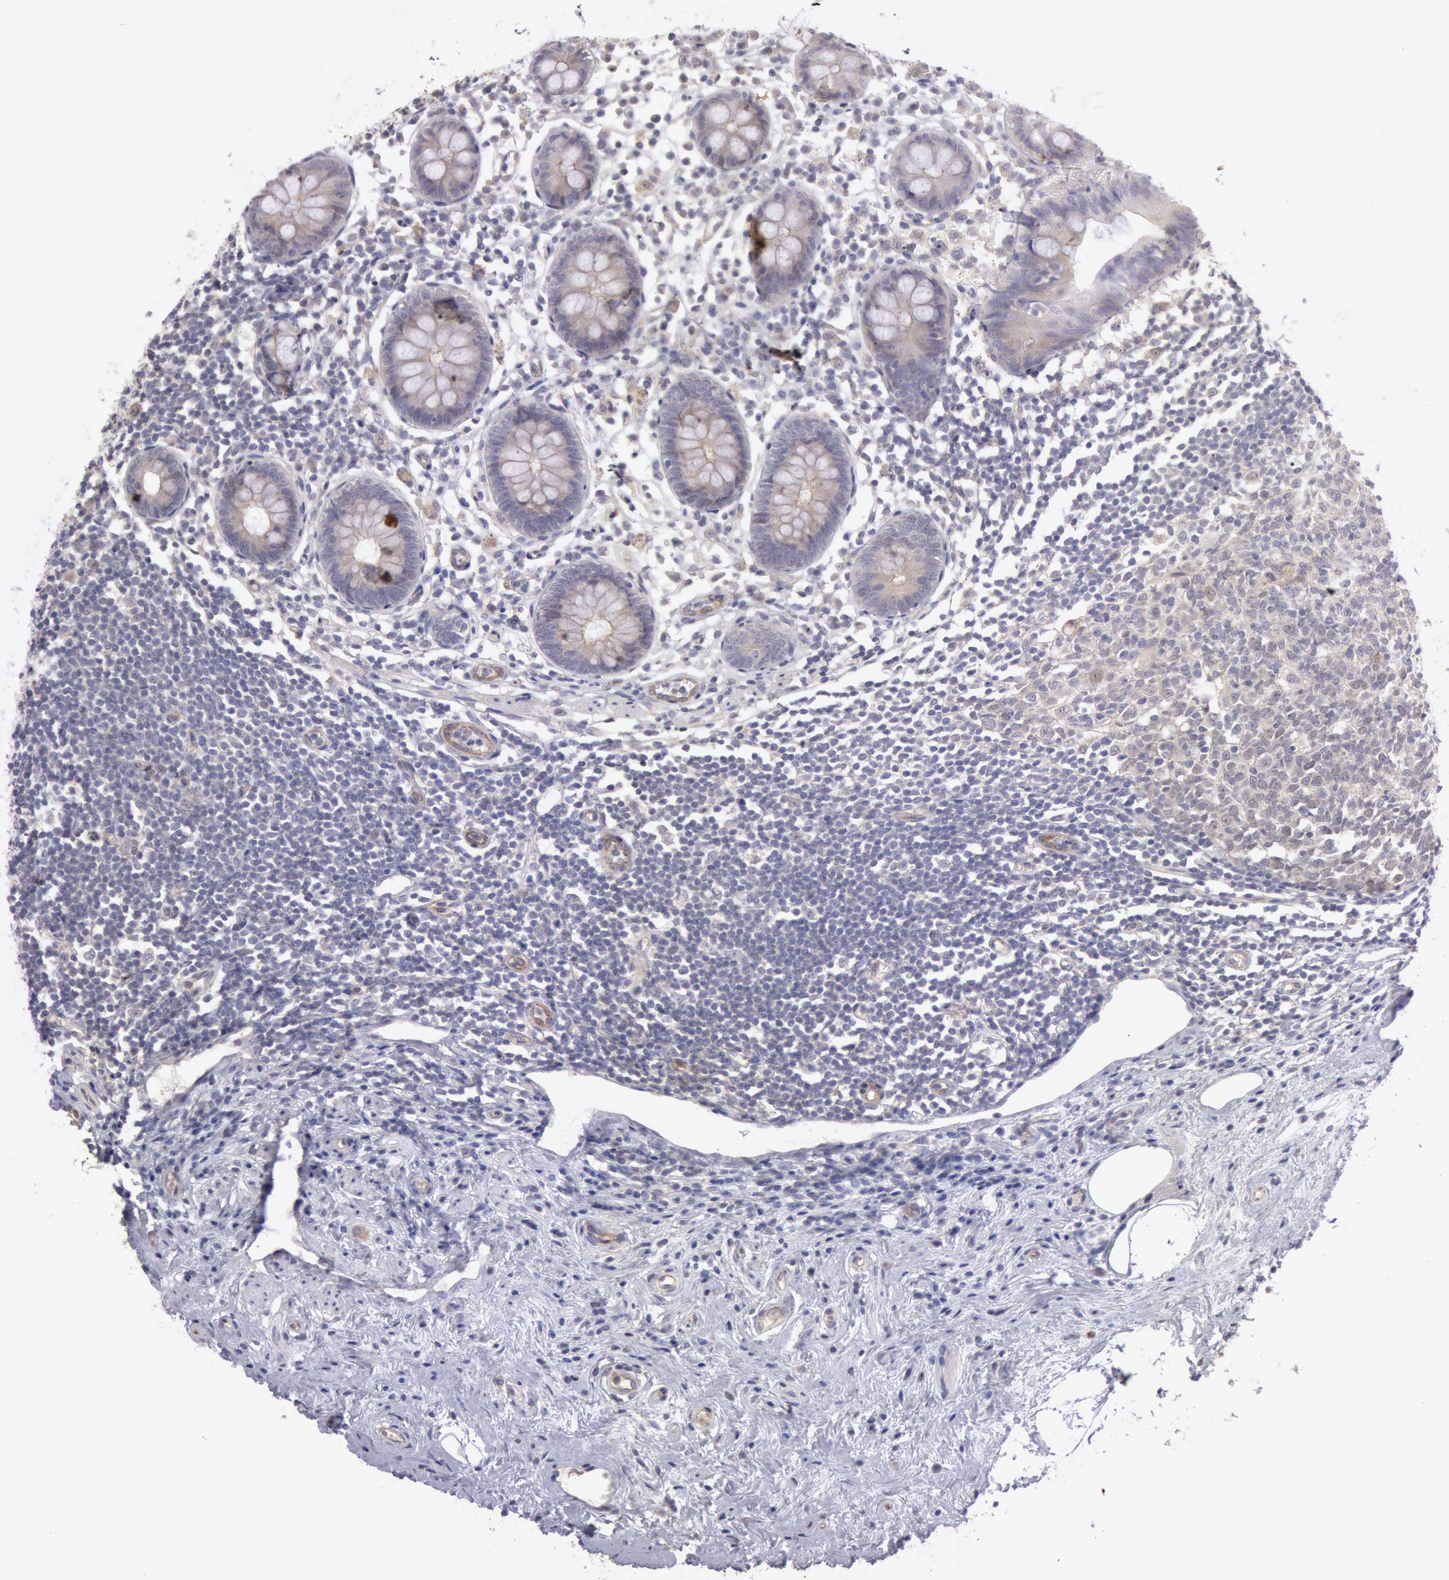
{"staining": {"intensity": "weak", "quantity": ">75%", "location": "cytoplasmic/membranous"}, "tissue": "appendix", "cell_type": "Glandular cells", "image_type": "normal", "snomed": [{"axis": "morphology", "description": "Normal tissue, NOS"}, {"axis": "topography", "description": "Appendix"}], "caption": "Immunohistochemical staining of unremarkable appendix displays low levels of weak cytoplasmic/membranous staining in approximately >75% of glandular cells.", "gene": "AMOTL1", "patient": {"sex": "male", "age": 38}}